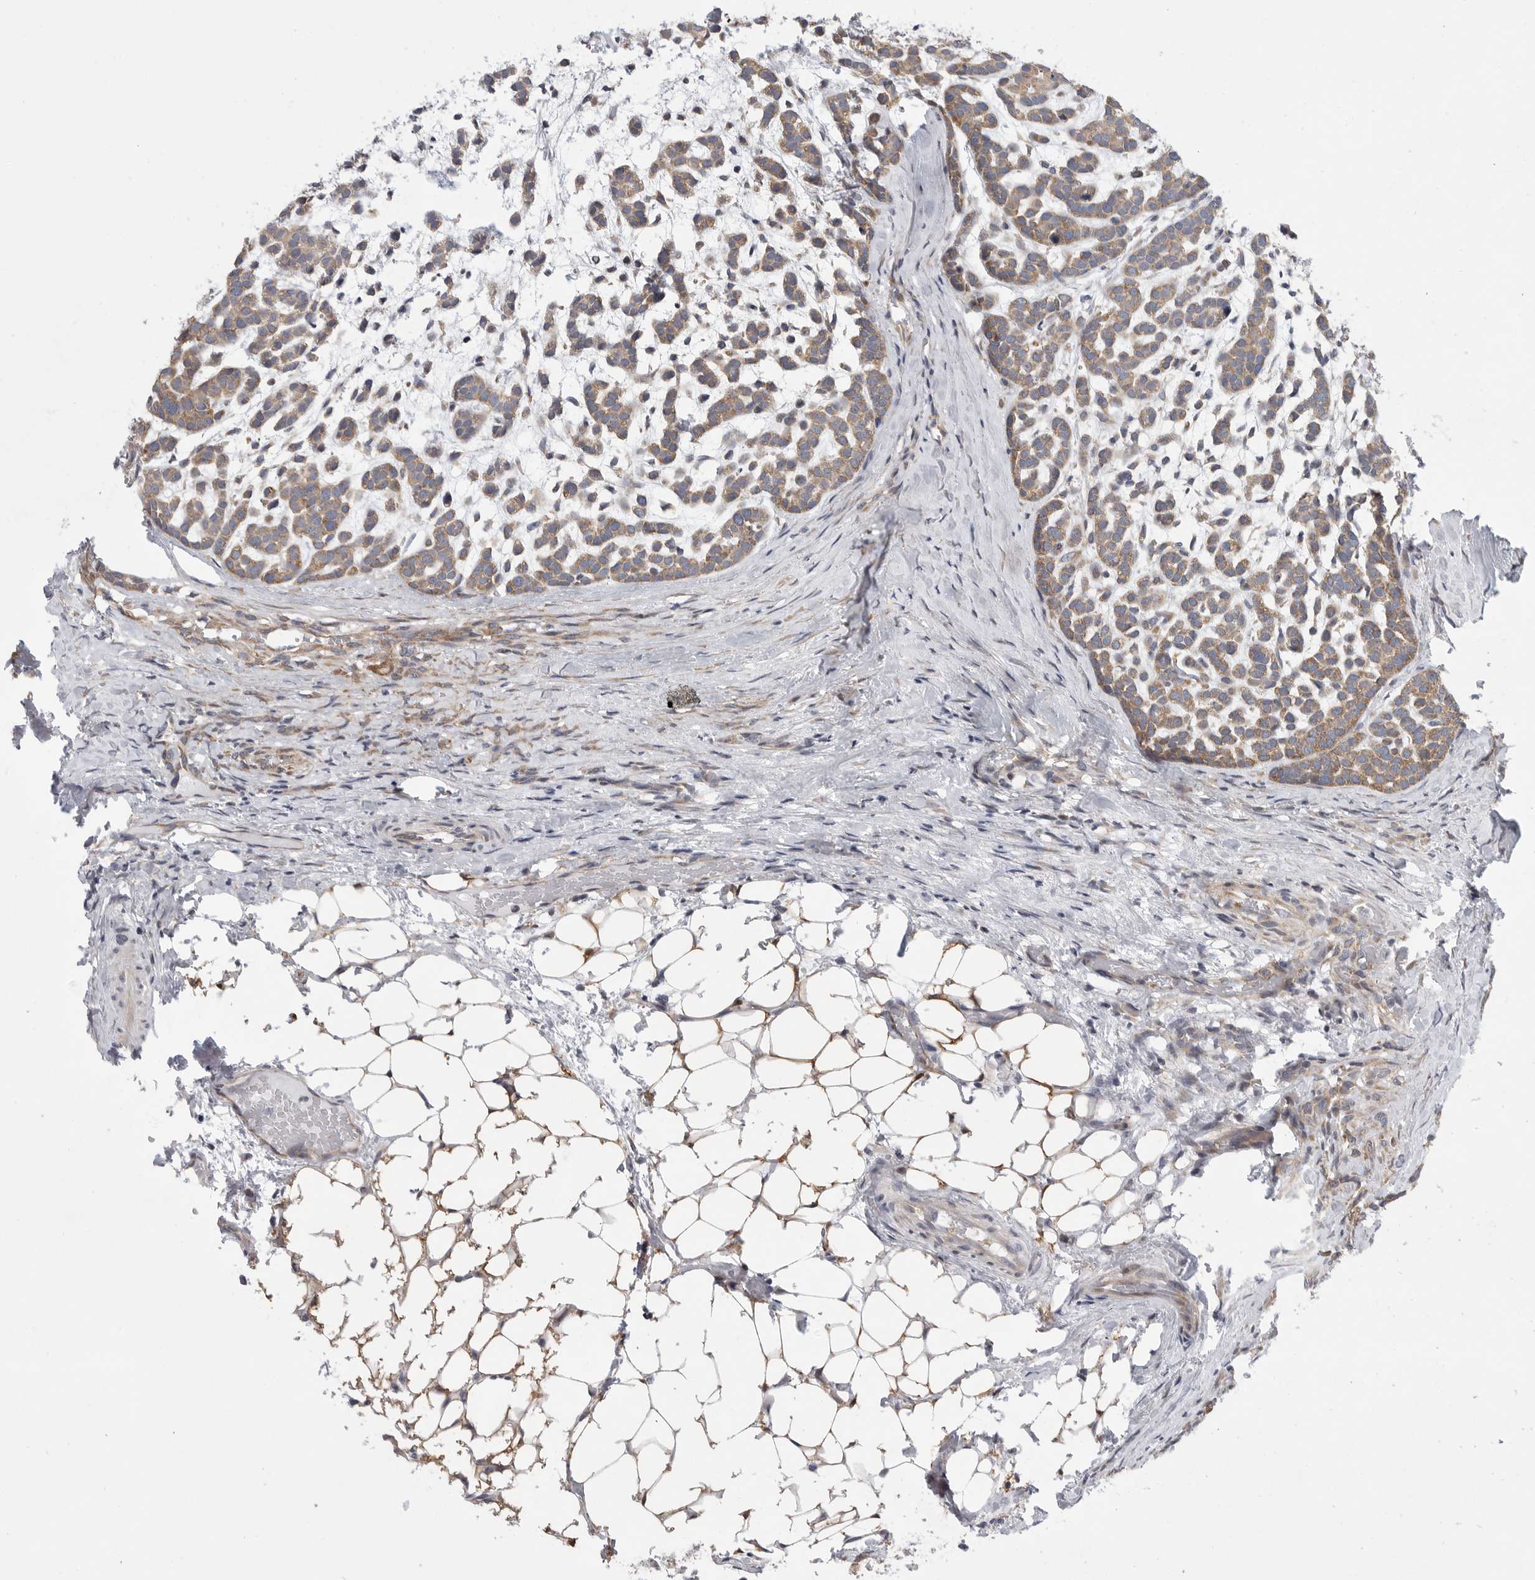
{"staining": {"intensity": "moderate", "quantity": ">75%", "location": "cytoplasmic/membranous"}, "tissue": "head and neck cancer", "cell_type": "Tumor cells", "image_type": "cancer", "snomed": [{"axis": "morphology", "description": "Adenocarcinoma, NOS"}, {"axis": "morphology", "description": "Adenoma, NOS"}, {"axis": "topography", "description": "Head-Neck"}], "caption": "Human adenocarcinoma (head and neck) stained for a protein (brown) demonstrates moderate cytoplasmic/membranous positive staining in about >75% of tumor cells.", "gene": "FBXO43", "patient": {"sex": "female", "age": 55}}